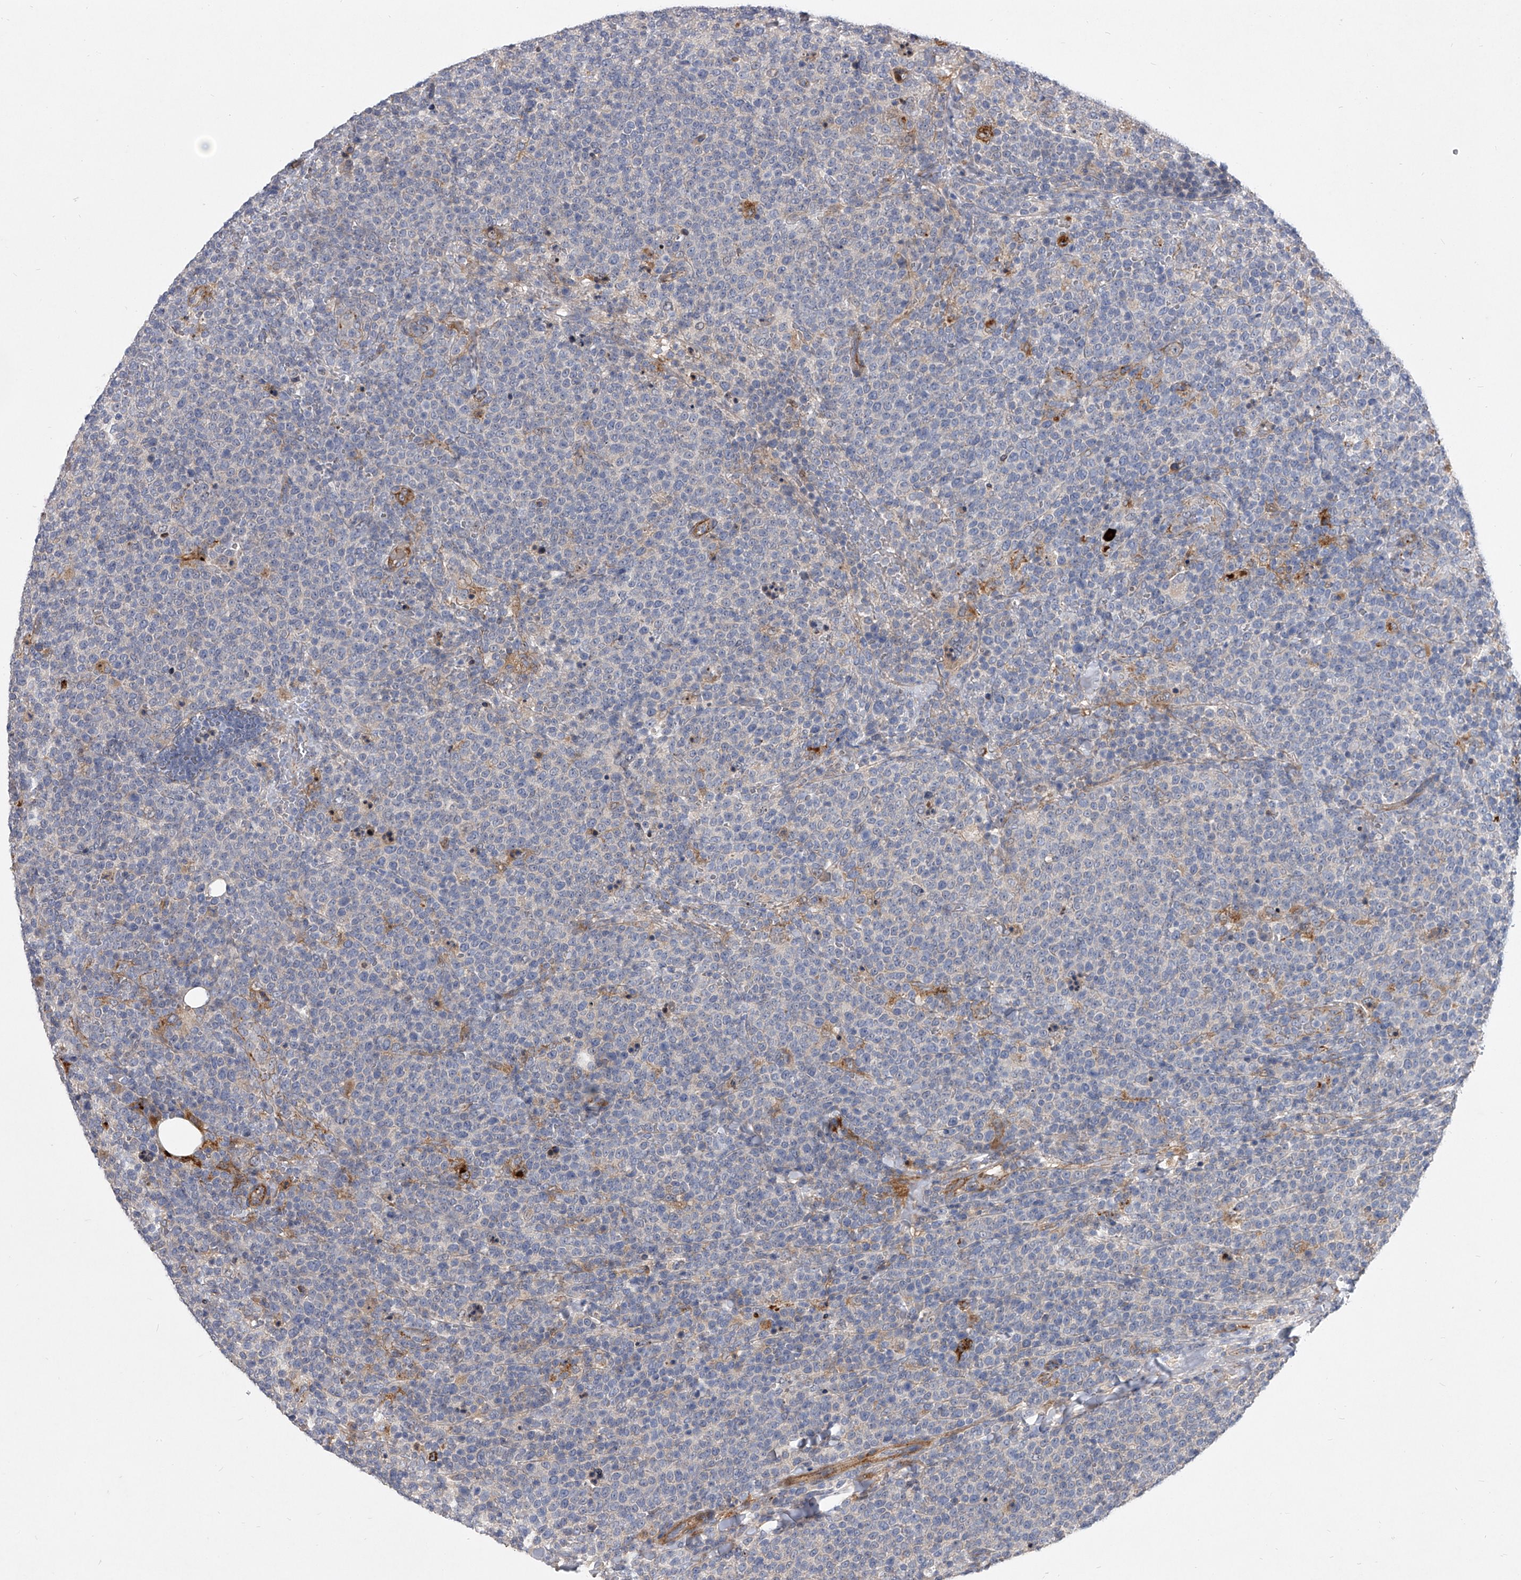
{"staining": {"intensity": "negative", "quantity": "none", "location": "none"}, "tissue": "lymphoma", "cell_type": "Tumor cells", "image_type": "cancer", "snomed": [{"axis": "morphology", "description": "Malignant lymphoma, non-Hodgkin's type, High grade"}, {"axis": "topography", "description": "Lymph node"}], "caption": "The photomicrograph reveals no significant positivity in tumor cells of lymphoma. (Brightfield microscopy of DAB (3,3'-diaminobenzidine) immunohistochemistry (IHC) at high magnification).", "gene": "MINDY4", "patient": {"sex": "male", "age": 61}}